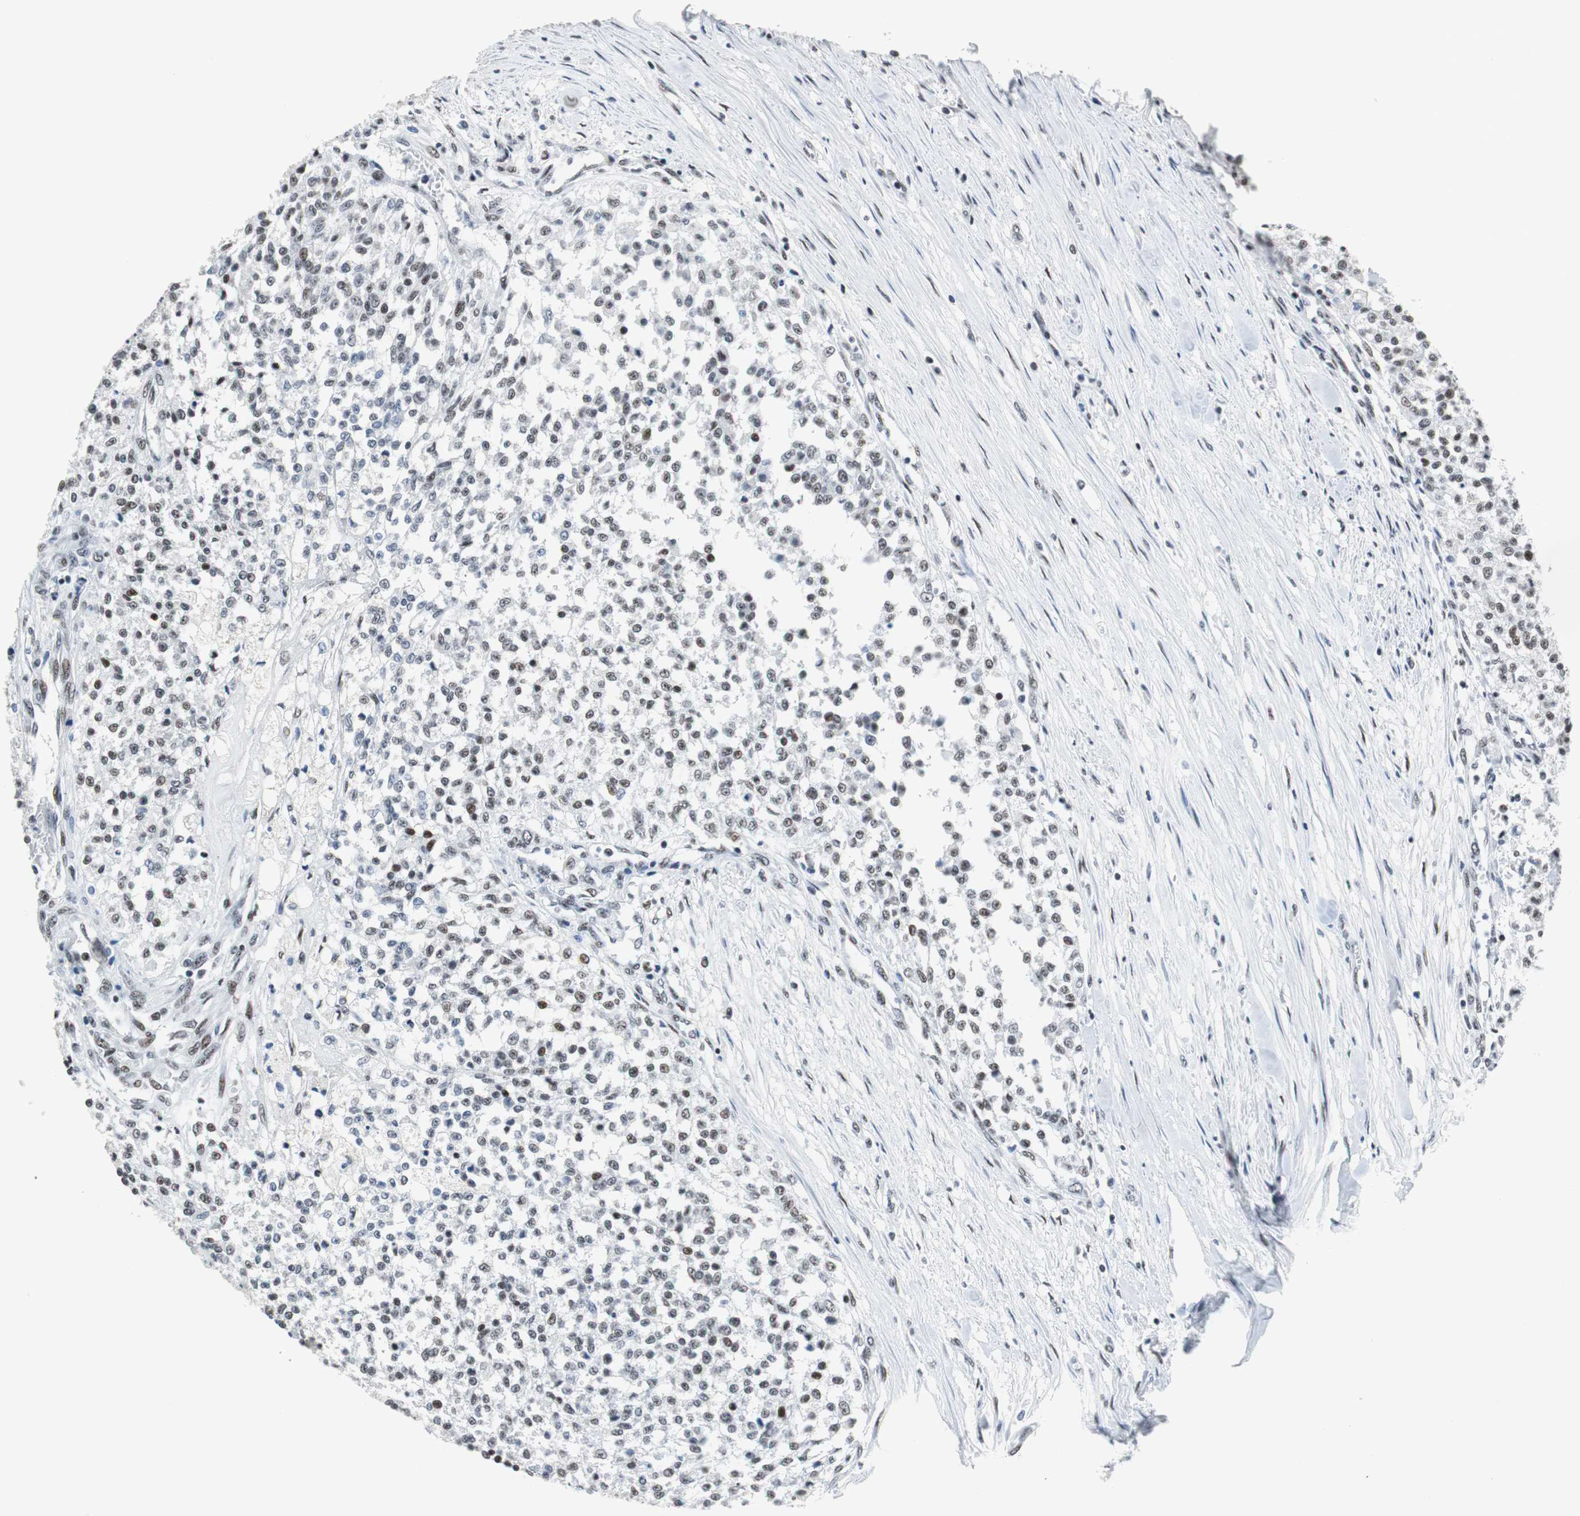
{"staining": {"intensity": "weak", "quantity": "<25%", "location": "nuclear"}, "tissue": "testis cancer", "cell_type": "Tumor cells", "image_type": "cancer", "snomed": [{"axis": "morphology", "description": "Seminoma, NOS"}, {"axis": "topography", "description": "Testis"}], "caption": "DAB immunohistochemical staining of human seminoma (testis) exhibits no significant staining in tumor cells.", "gene": "HDAC3", "patient": {"sex": "male", "age": 59}}